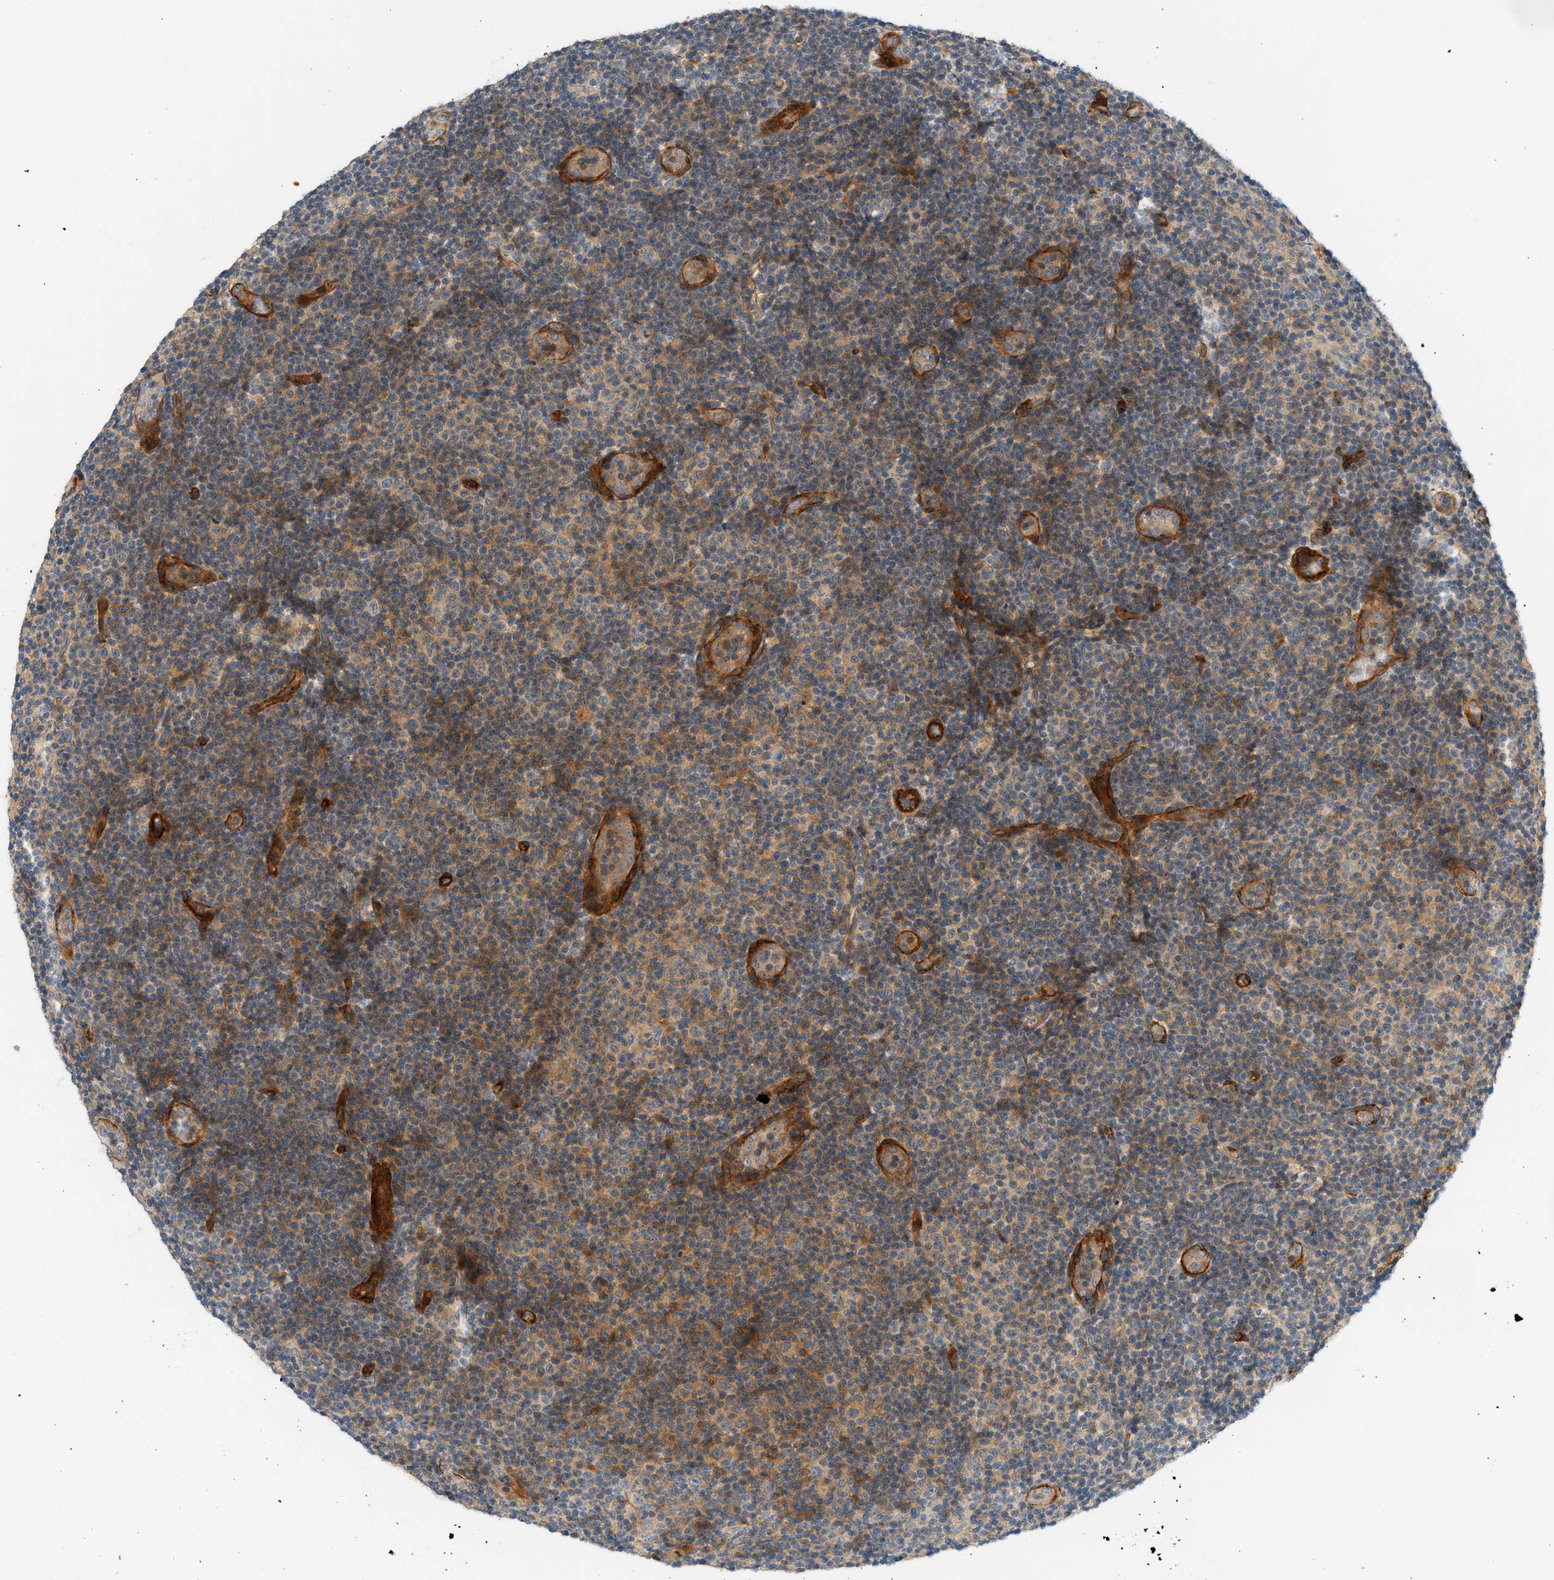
{"staining": {"intensity": "weak", "quantity": ">75%", "location": "cytoplasmic/membranous"}, "tissue": "lymphoma", "cell_type": "Tumor cells", "image_type": "cancer", "snomed": [{"axis": "morphology", "description": "Malignant lymphoma, non-Hodgkin's type, Low grade"}, {"axis": "topography", "description": "Lymph node"}], "caption": "This is a histology image of immunohistochemistry (IHC) staining of lymphoma, which shows weak staining in the cytoplasmic/membranous of tumor cells.", "gene": "EDNRA", "patient": {"sex": "male", "age": 83}}